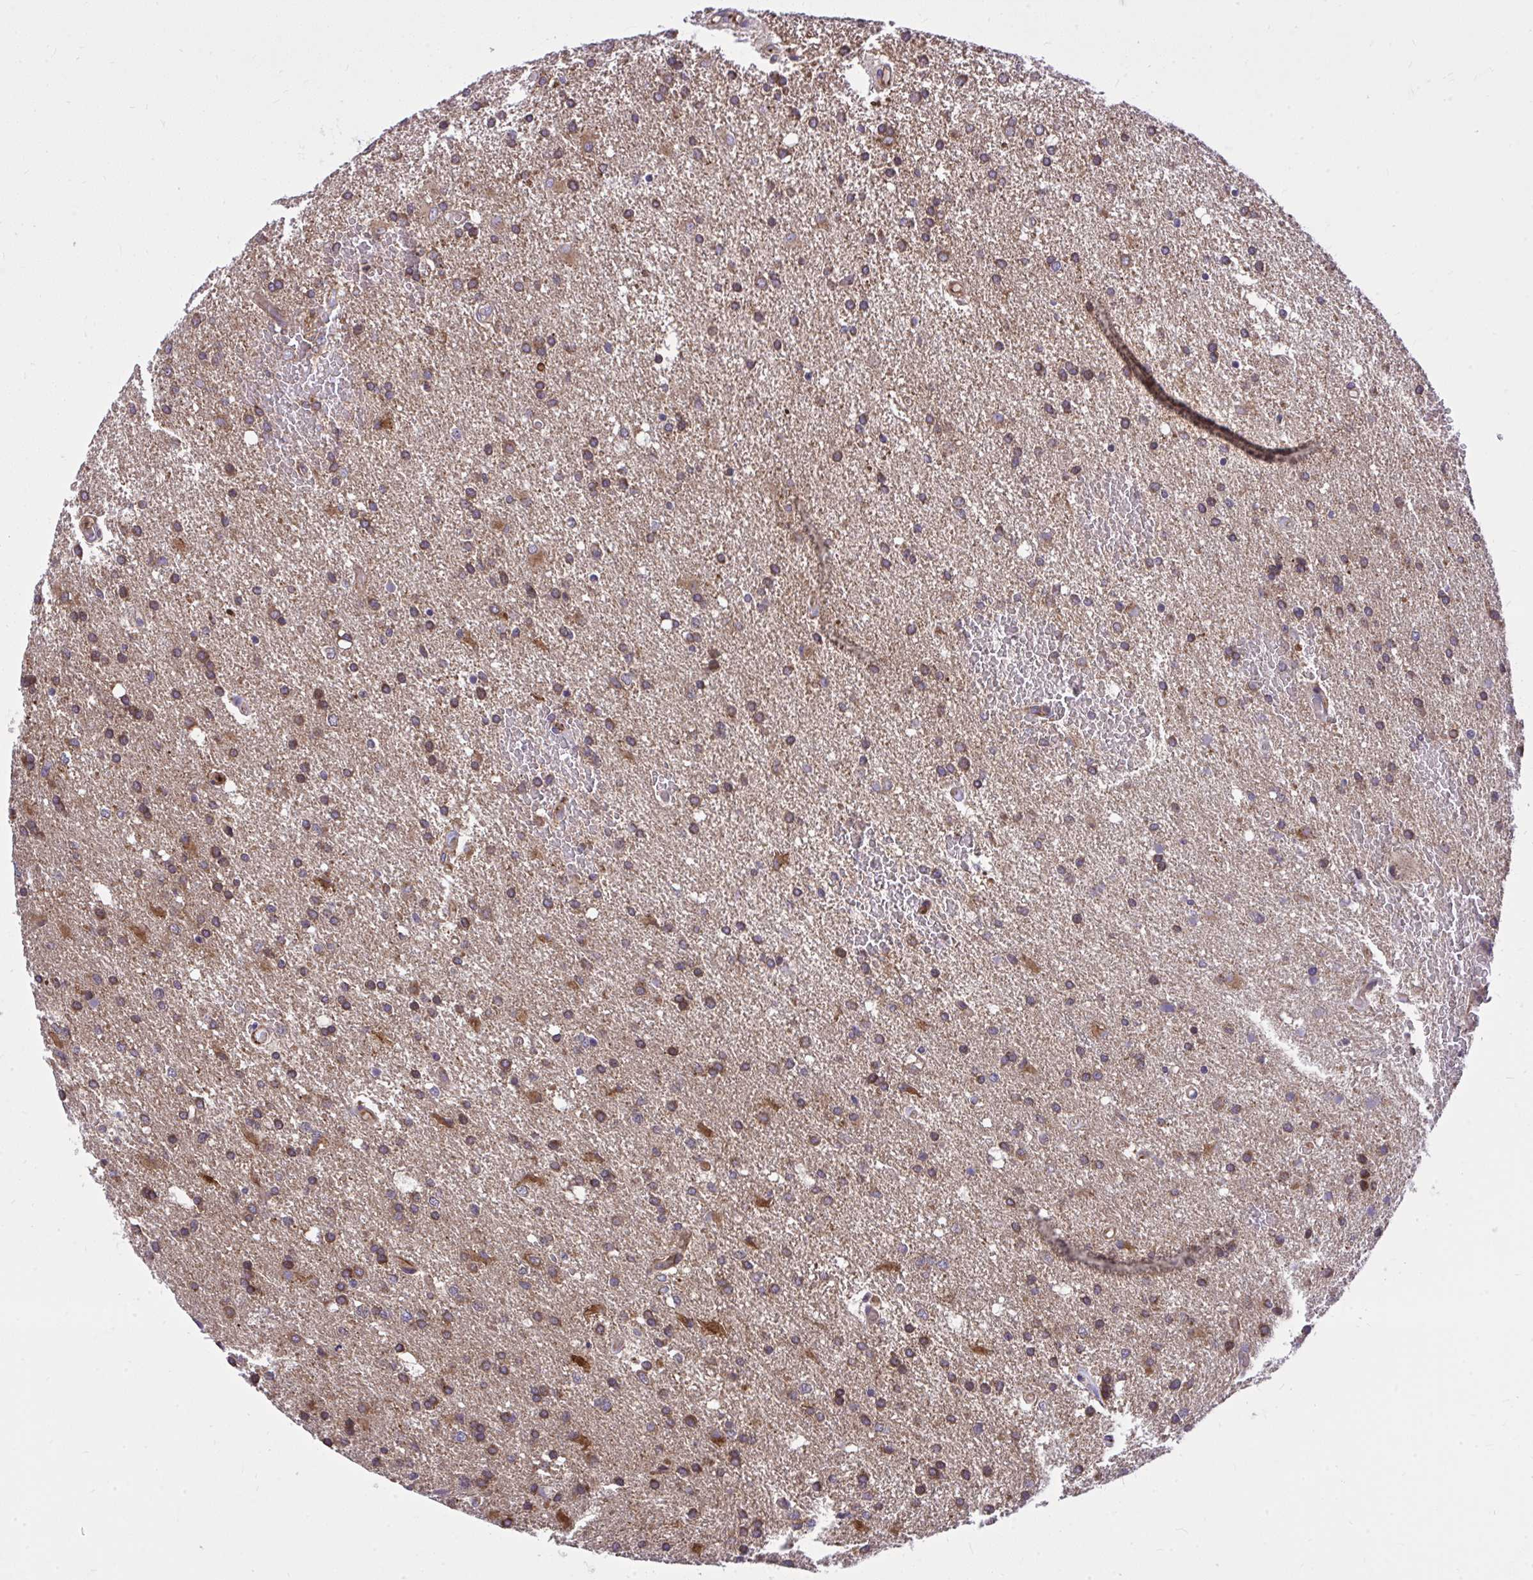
{"staining": {"intensity": "moderate", "quantity": ">75%", "location": "cytoplasmic/membranous"}, "tissue": "glioma", "cell_type": "Tumor cells", "image_type": "cancer", "snomed": [{"axis": "morphology", "description": "Glioma, malignant, High grade"}, {"axis": "topography", "description": "Brain"}], "caption": "Glioma stained with a protein marker reveals moderate staining in tumor cells.", "gene": "PAIP2", "patient": {"sex": "male", "age": 68}}